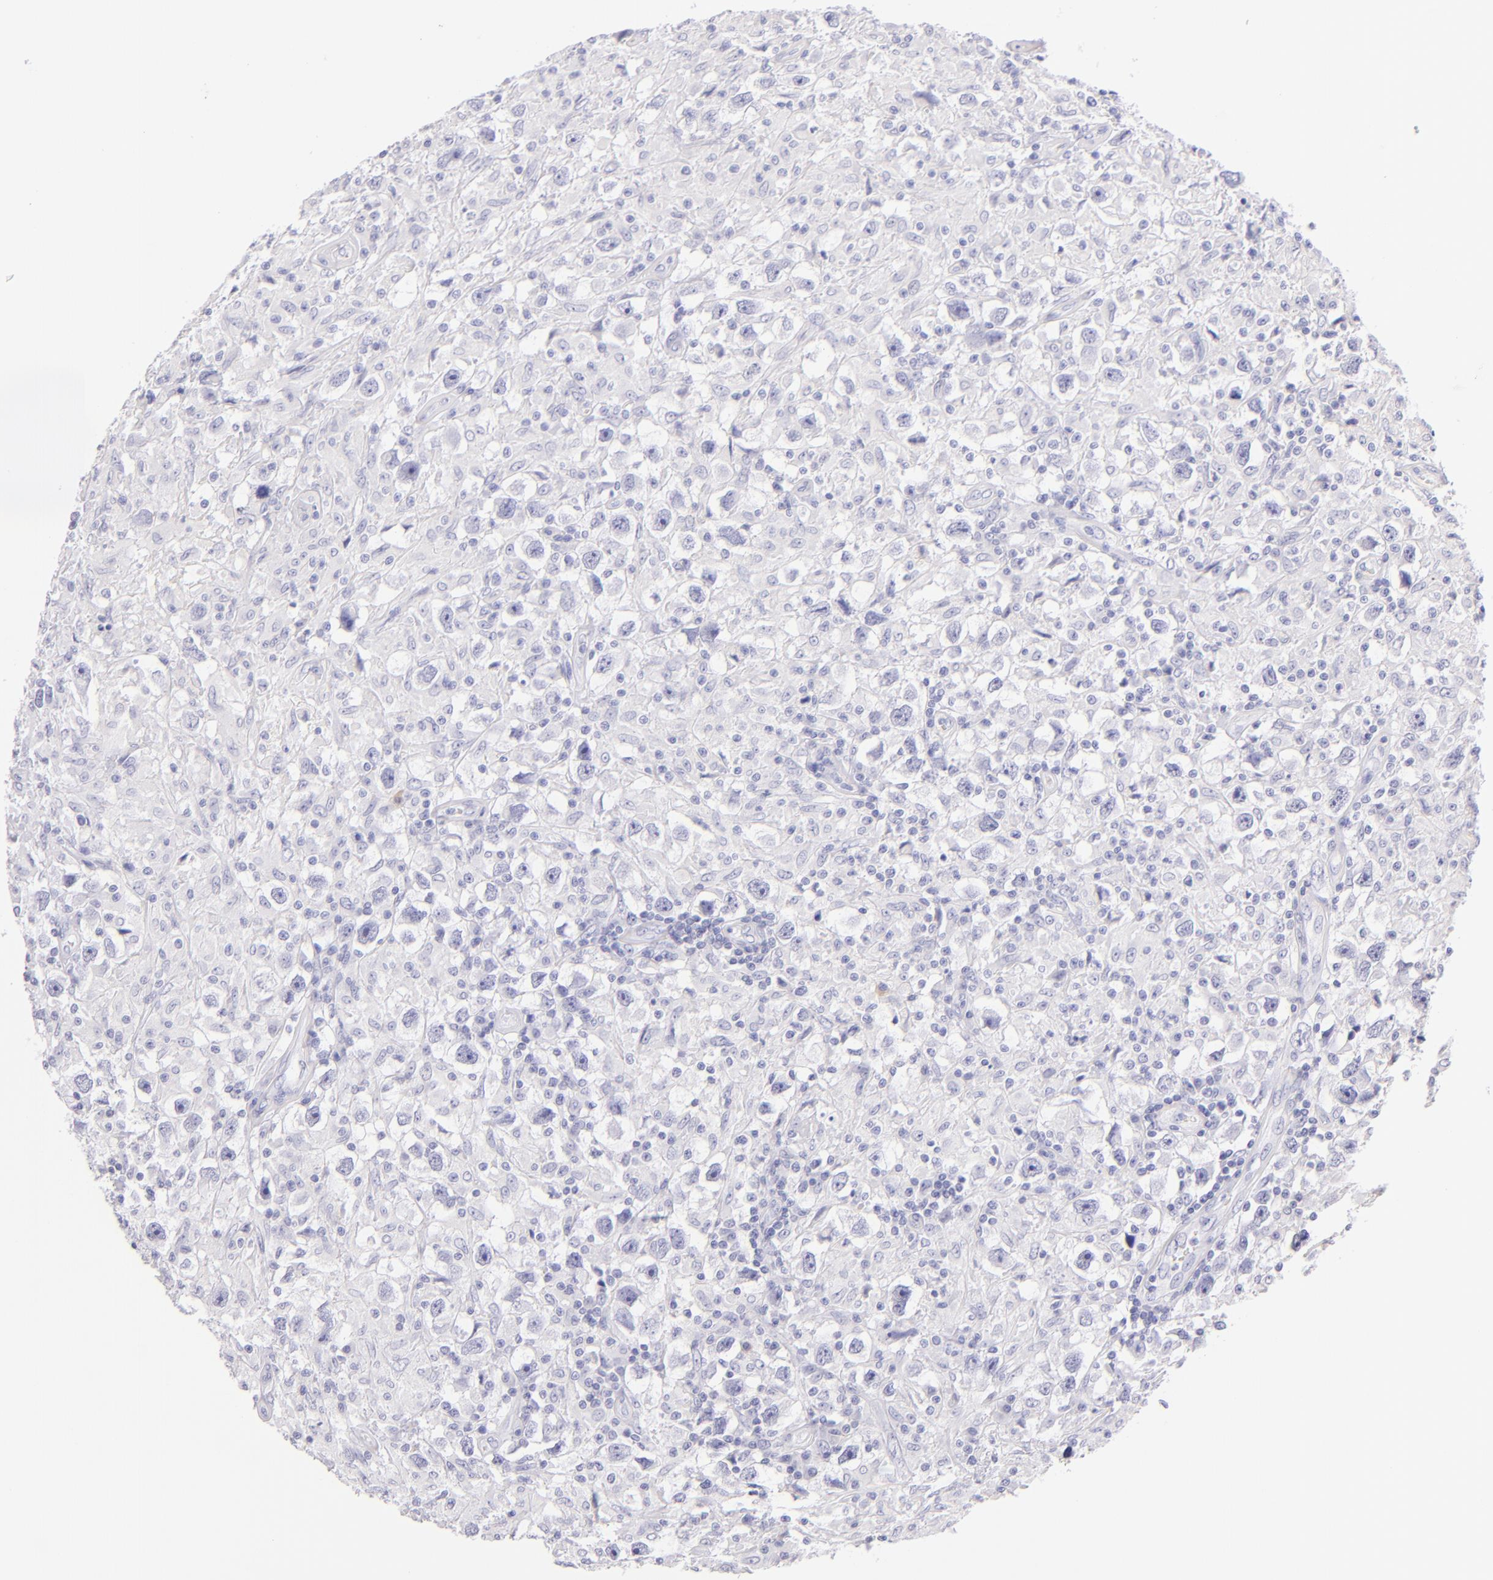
{"staining": {"intensity": "negative", "quantity": "none", "location": "none"}, "tissue": "testis cancer", "cell_type": "Tumor cells", "image_type": "cancer", "snomed": [{"axis": "morphology", "description": "Seminoma, NOS"}, {"axis": "topography", "description": "Testis"}], "caption": "Photomicrograph shows no protein positivity in tumor cells of testis cancer (seminoma) tissue.", "gene": "SDC1", "patient": {"sex": "male", "age": 34}}